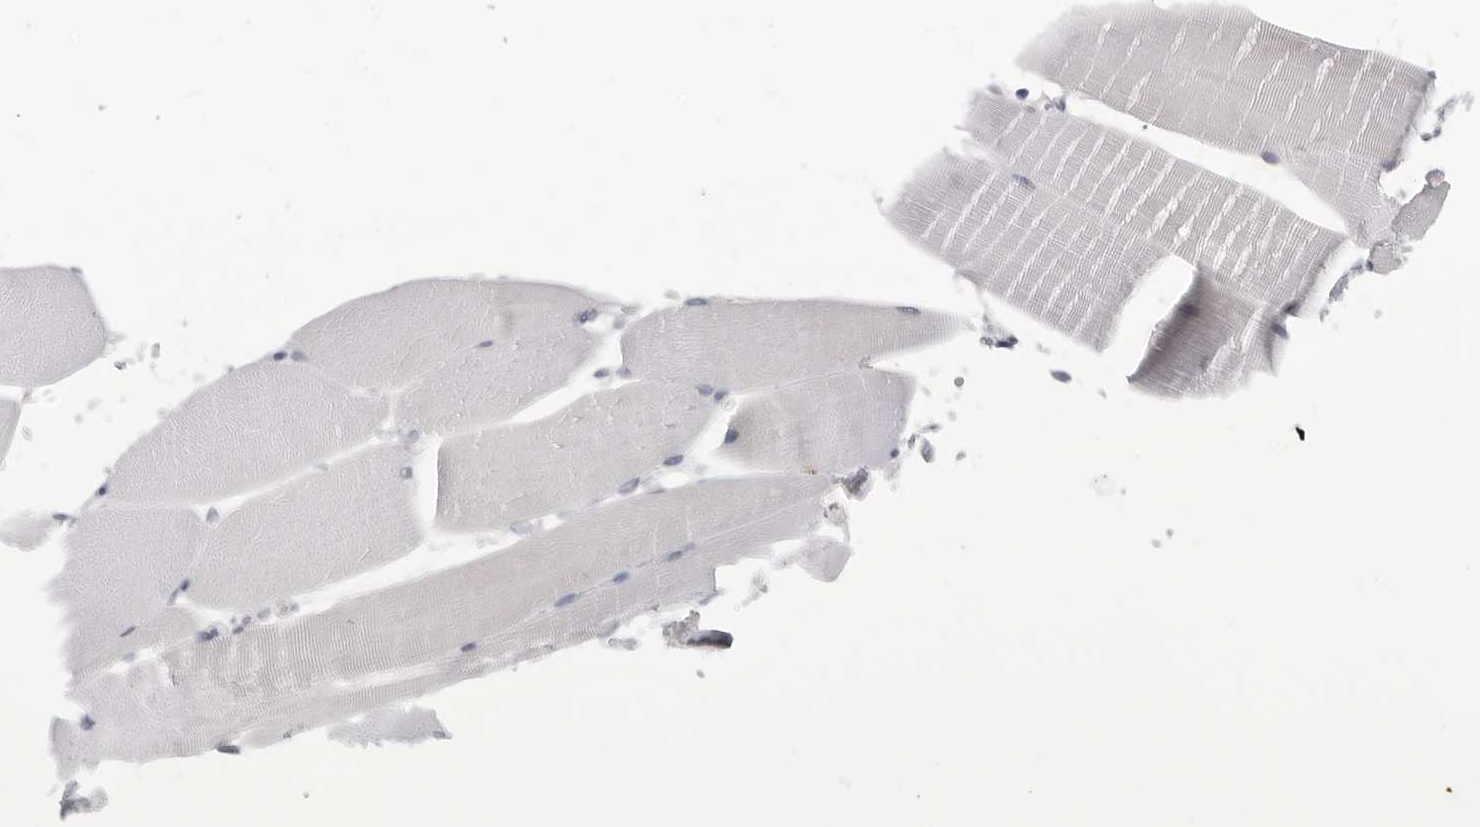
{"staining": {"intensity": "negative", "quantity": "none", "location": "none"}, "tissue": "skeletal muscle", "cell_type": "Myocytes", "image_type": "normal", "snomed": [{"axis": "morphology", "description": "Normal tissue, NOS"}, {"axis": "topography", "description": "Skeletal muscle"}, {"axis": "topography", "description": "Parathyroid gland"}], "caption": "Immunohistochemistry photomicrograph of benign skeletal muscle: human skeletal muscle stained with DAB reveals no significant protein staining in myocytes. (DAB (3,3'-diaminobenzidine) IHC, high magnification).", "gene": "PGA3", "patient": {"sex": "female", "age": 37}}